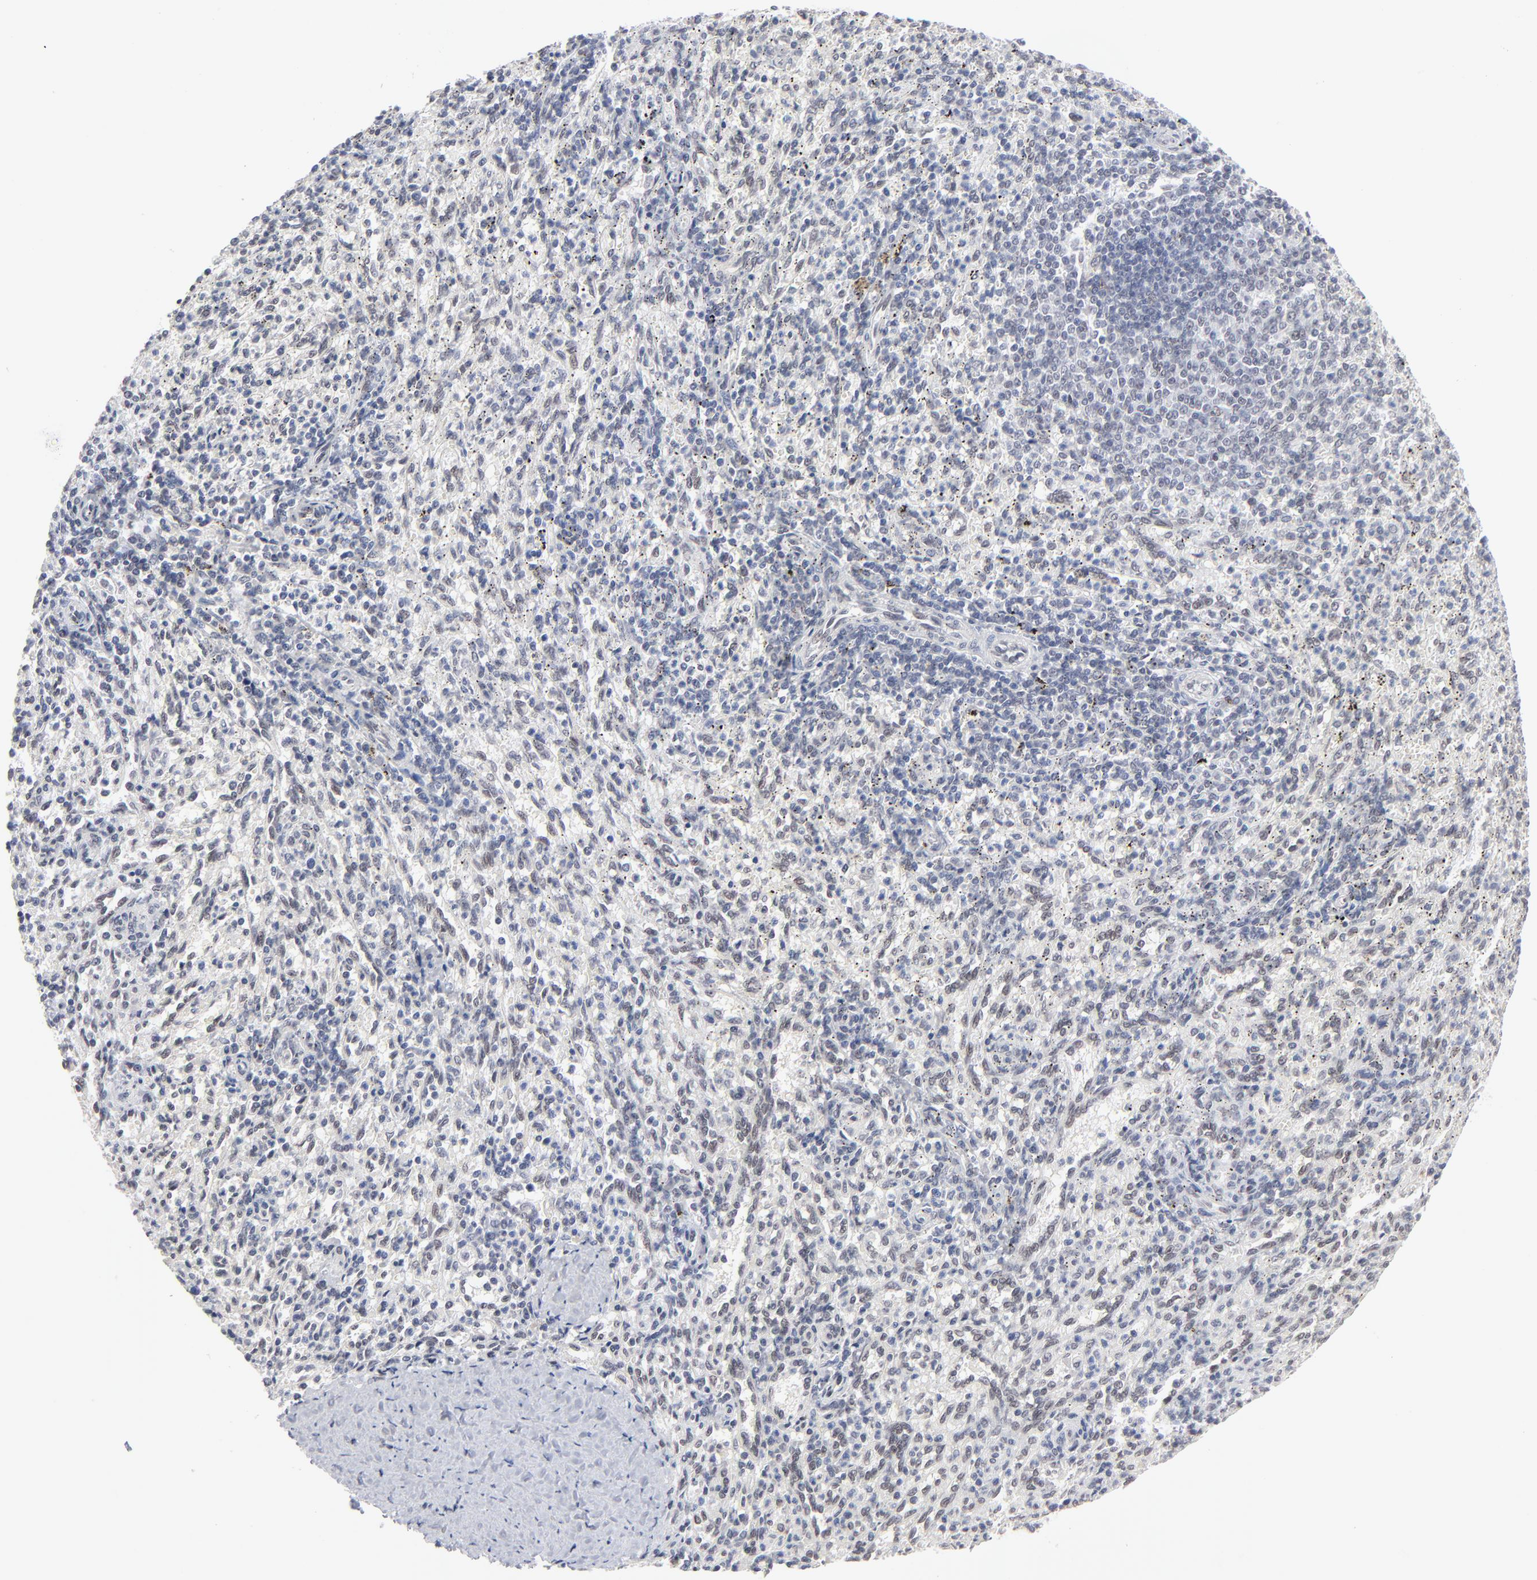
{"staining": {"intensity": "negative", "quantity": "none", "location": "none"}, "tissue": "spleen", "cell_type": "Cells in red pulp", "image_type": "normal", "snomed": [{"axis": "morphology", "description": "Normal tissue, NOS"}, {"axis": "topography", "description": "Spleen"}], "caption": "Protein analysis of unremarkable spleen reveals no significant staining in cells in red pulp. (DAB (3,3'-diaminobenzidine) immunohistochemistry with hematoxylin counter stain).", "gene": "MBIP", "patient": {"sex": "female", "age": 10}}